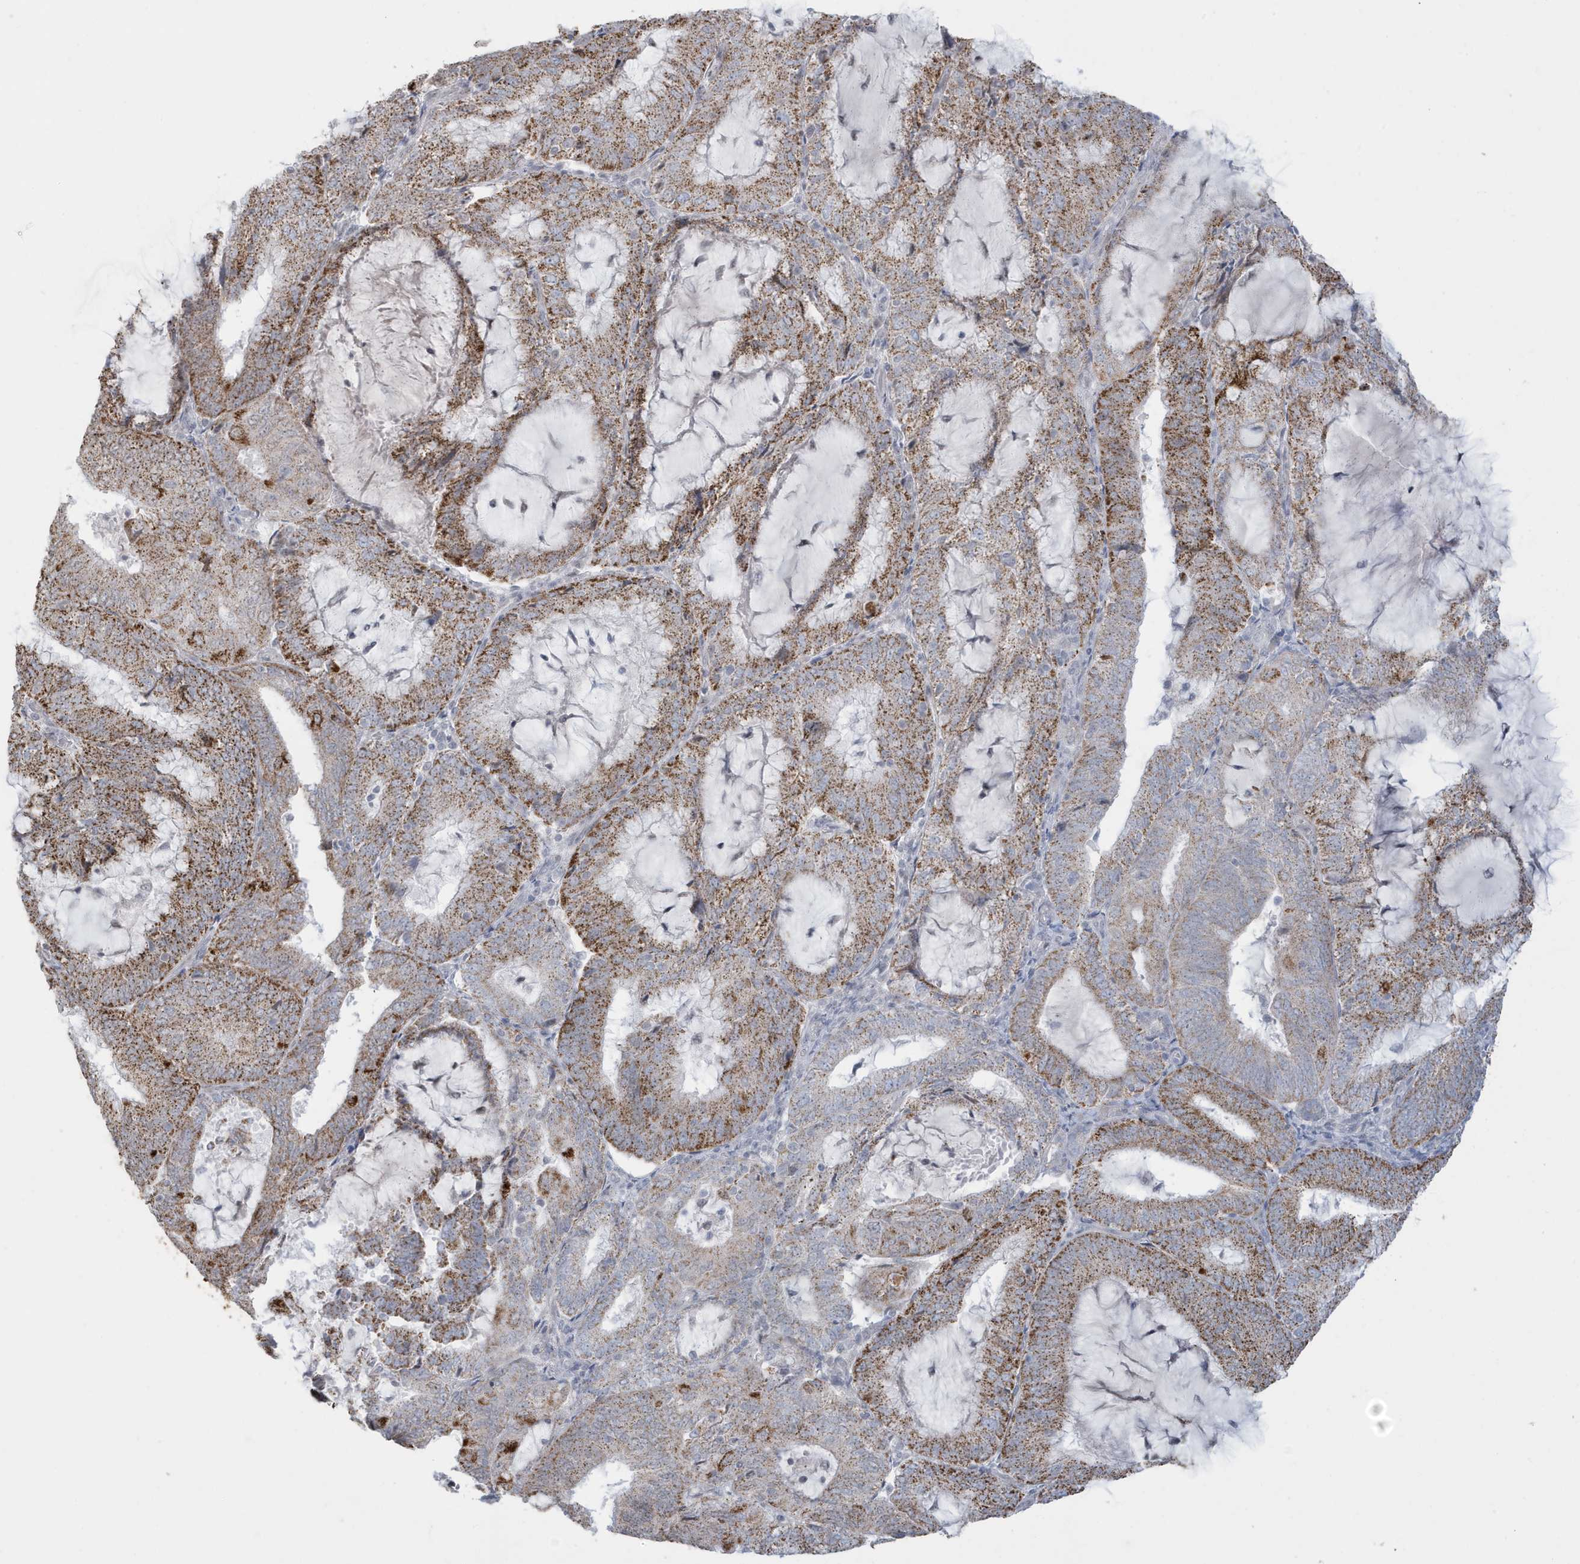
{"staining": {"intensity": "moderate", "quantity": ">75%", "location": "cytoplasmic/membranous"}, "tissue": "endometrial cancer", "cell_type": "Tumor cells", "image_type": "cancer", "snomed": [{"axis": "morphology", "description": "Adenocarcinoma, NOS"}, {"axis": "topography", "description": "Endometrium"}], "caption": "Adenocarcinoma (endometrial) tissue shows moderate cytoplasmic/membranous expression in approximately >75% of tumor cells The protein is stained brown, and the nuclei are stained in blue (DAB (3,3'-diaminobenzidine) IHC with brightfield microscopy, high magnification).", "gene": "FNDC1", "patient": {"sex": "female", "age": 81}}